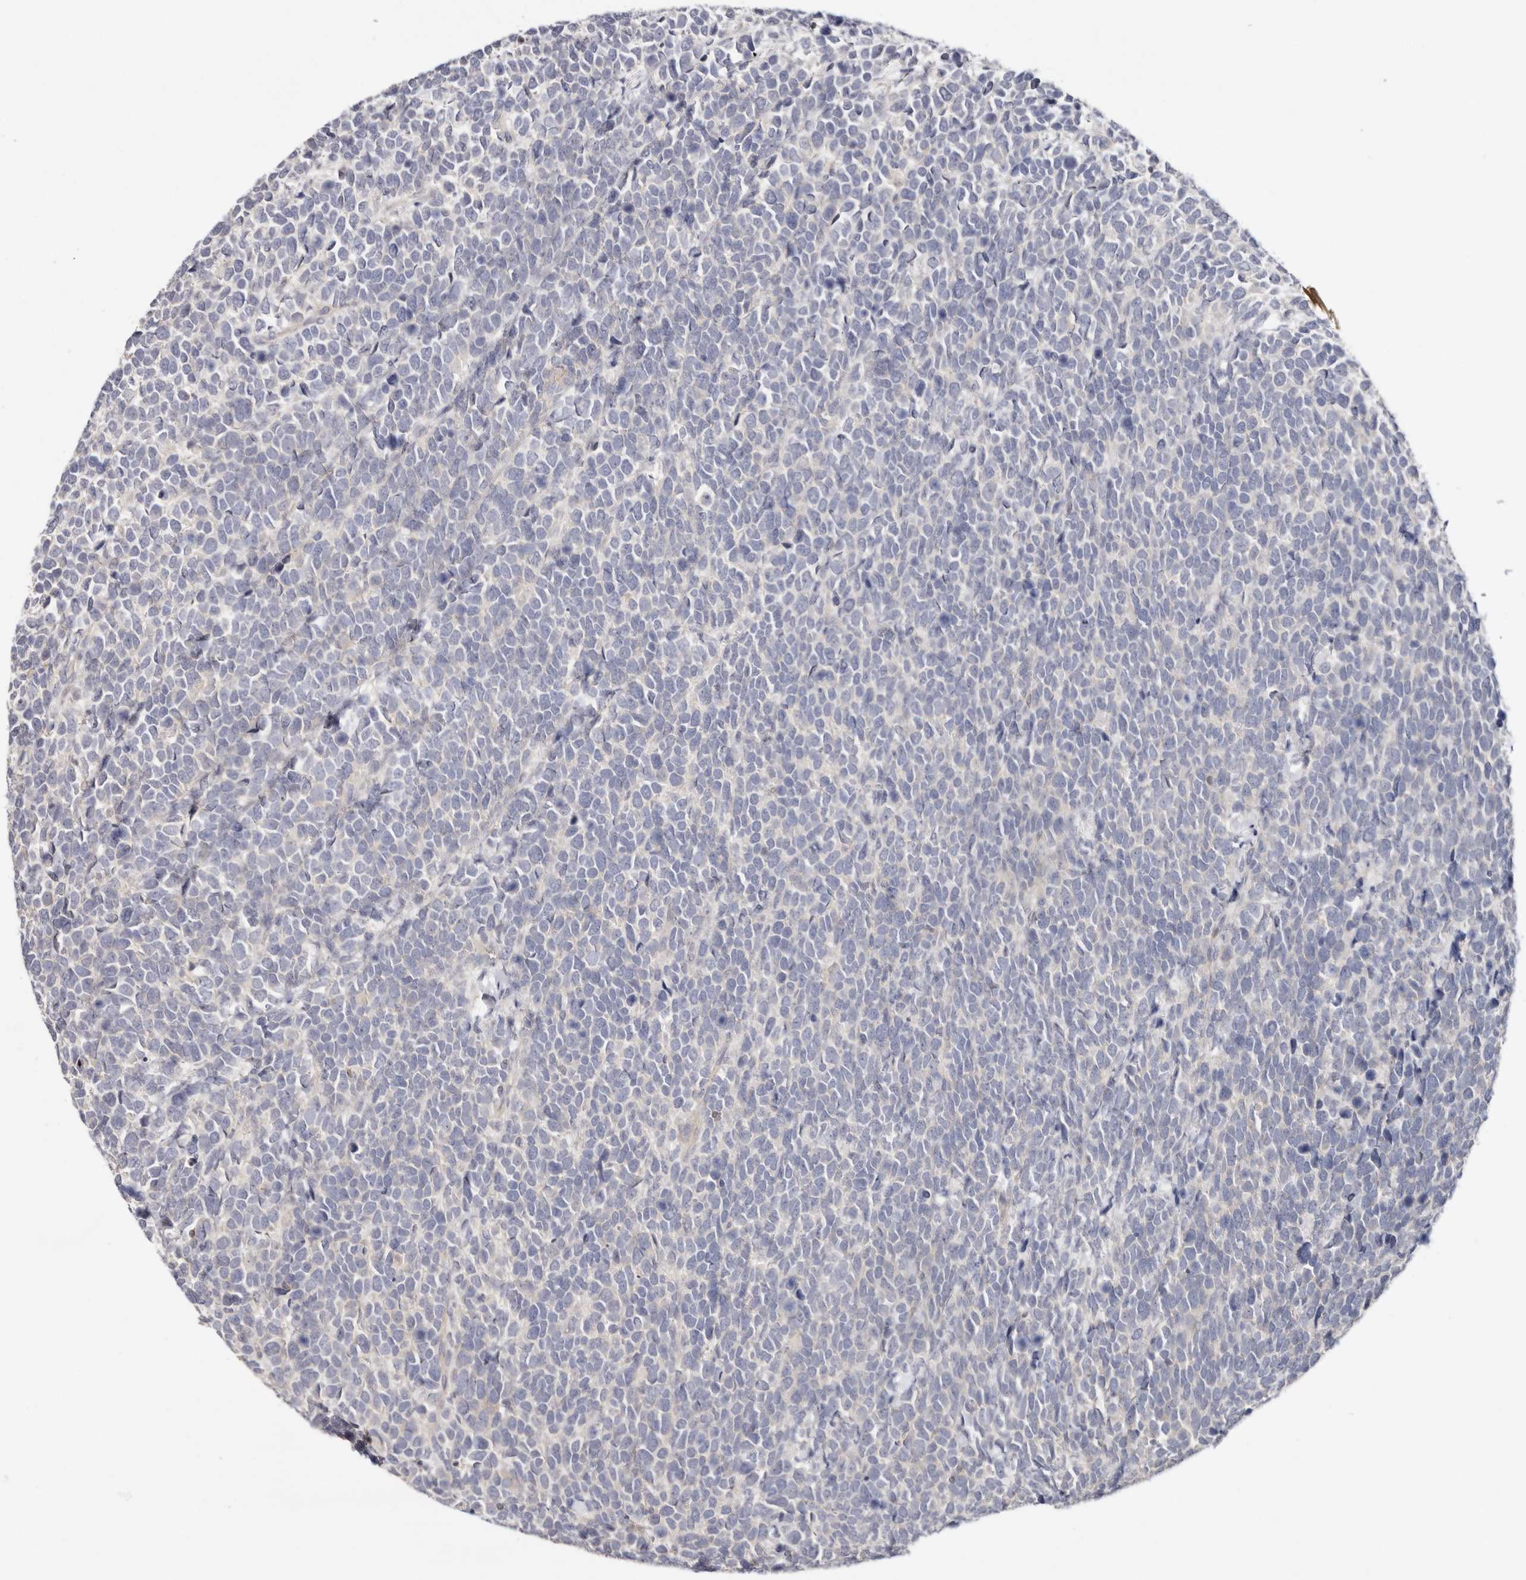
{"staining": {"intensity": "negative", "quantity": "none", "location": "none"}, "tissue": "urothelial cancer", "cell_type": "Tumor cells", "image_type": "cancer", "snomed": [{"axis": "morphology", "description": "Urothelial carcinoma, High grade"}, {"axis": "topography", "description": "Urinary bladder"}], "caption": "This is a micrograph of IHC staining of high-grade urothelial carcinoma, which shows no expression in tumor cells.", "gene": "S100A14", "patient": {"sex": "female", "age": 82}}